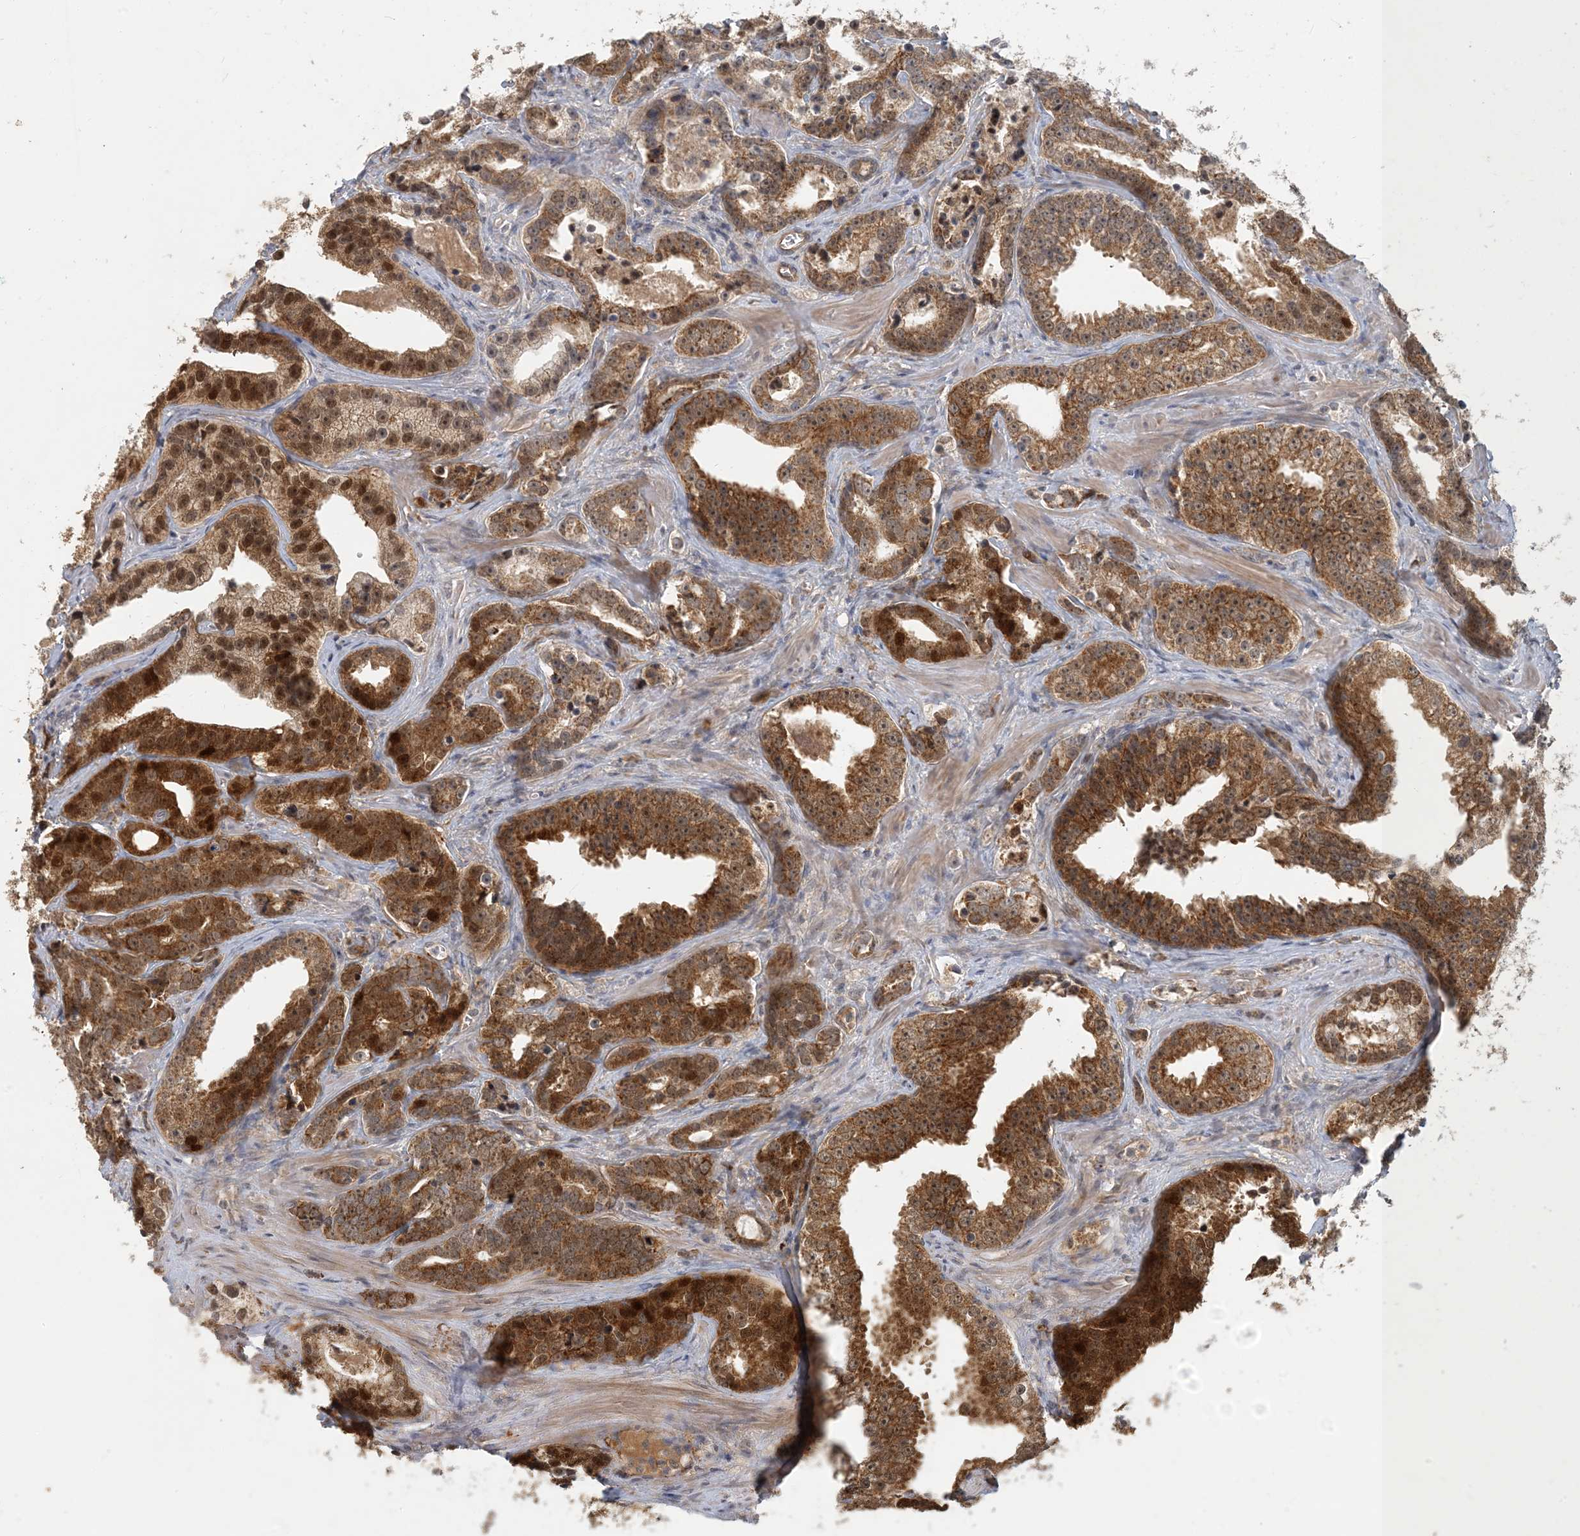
{"staining": {"intensity": "strong", "quantity": ">75%", "location": "cytoplasmic/membranous,nuclear"}, "tissue": "prostate cancer", "cell_type": "Tumor cells", "image_type": "cancer", "snomed": [{"axis": "morphology", "description": "Adenocarcinoma, High grade"}, {"axis": "topography", "description": "Prostate"}], "caption": "Immunohistochemistry (IHC) (DAB) staining of adenocarcinoma (high-grade) (prostate) displays strong cytoplasmic/membranous and nuclear protein staining in about >75% of tumor cells. (DAB IHC, brown staining for protein, blue staining for nuclei).", "gene": "ZBTB3", "patient": {"sex": "male", "age": 62}}